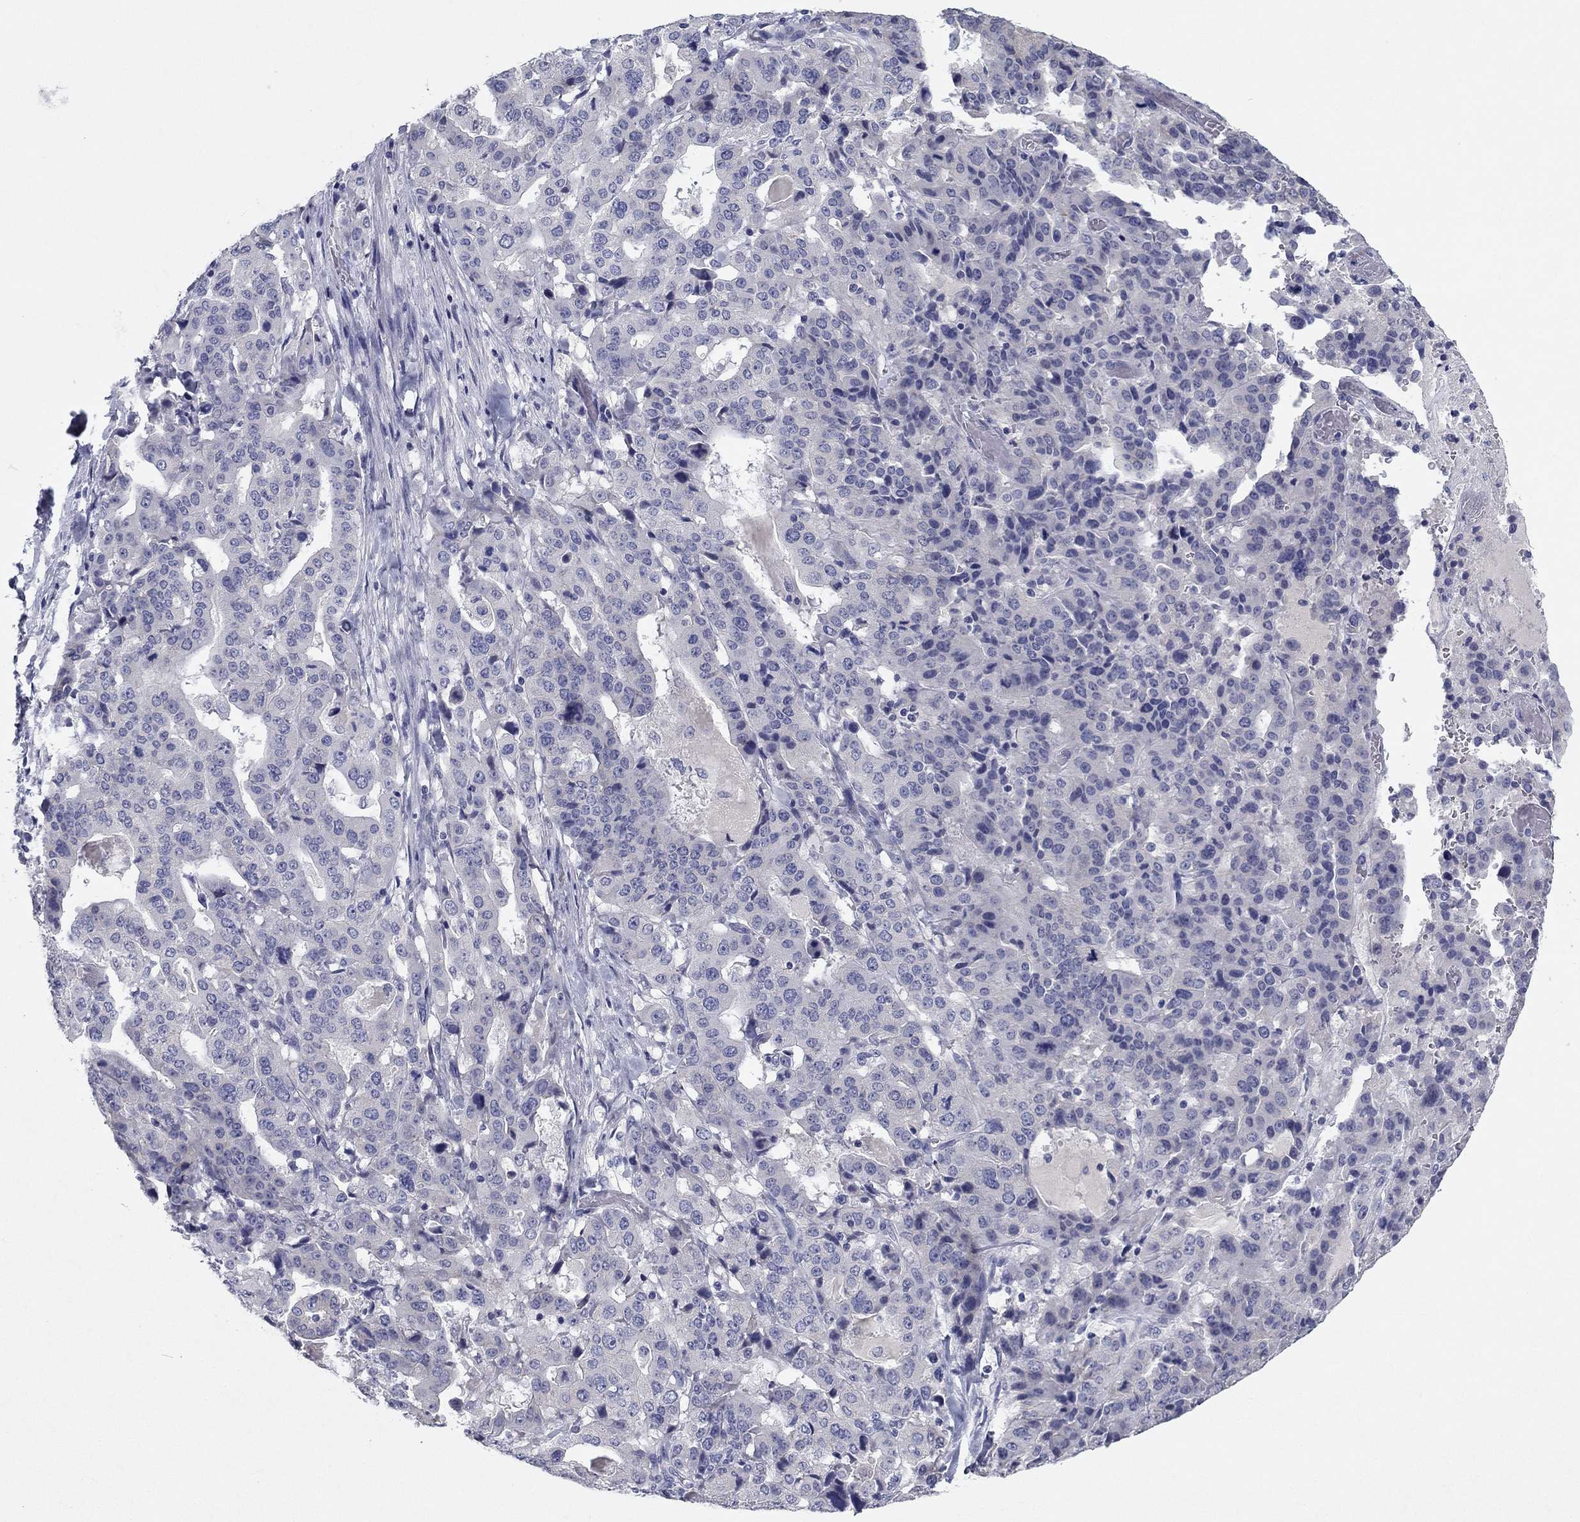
{"staining": {"intensity": "negative", "quantity": "none", "location": "none"}, "tissue": "stomach cancer", "cell_type": "Tumor cells", "image_type": "cancer", "snomed": [{"axis": "morphology", "description": "Adenocarcinoma, NOS"}, {"axis": "topography", "description": "Stomach"}], "caption": "Immunohistochemistry of stomach adenocarcinoma displays no expression in tumor cells. Brightfield microscopy of immunohistochemistry stained with DAB (3,3'-diaminobenzidine) (brown) and hematoxylin (blue), captured at high magnification.", "gene": "CNTNAP4", "patient": {"sex": "male", "age": 48}}